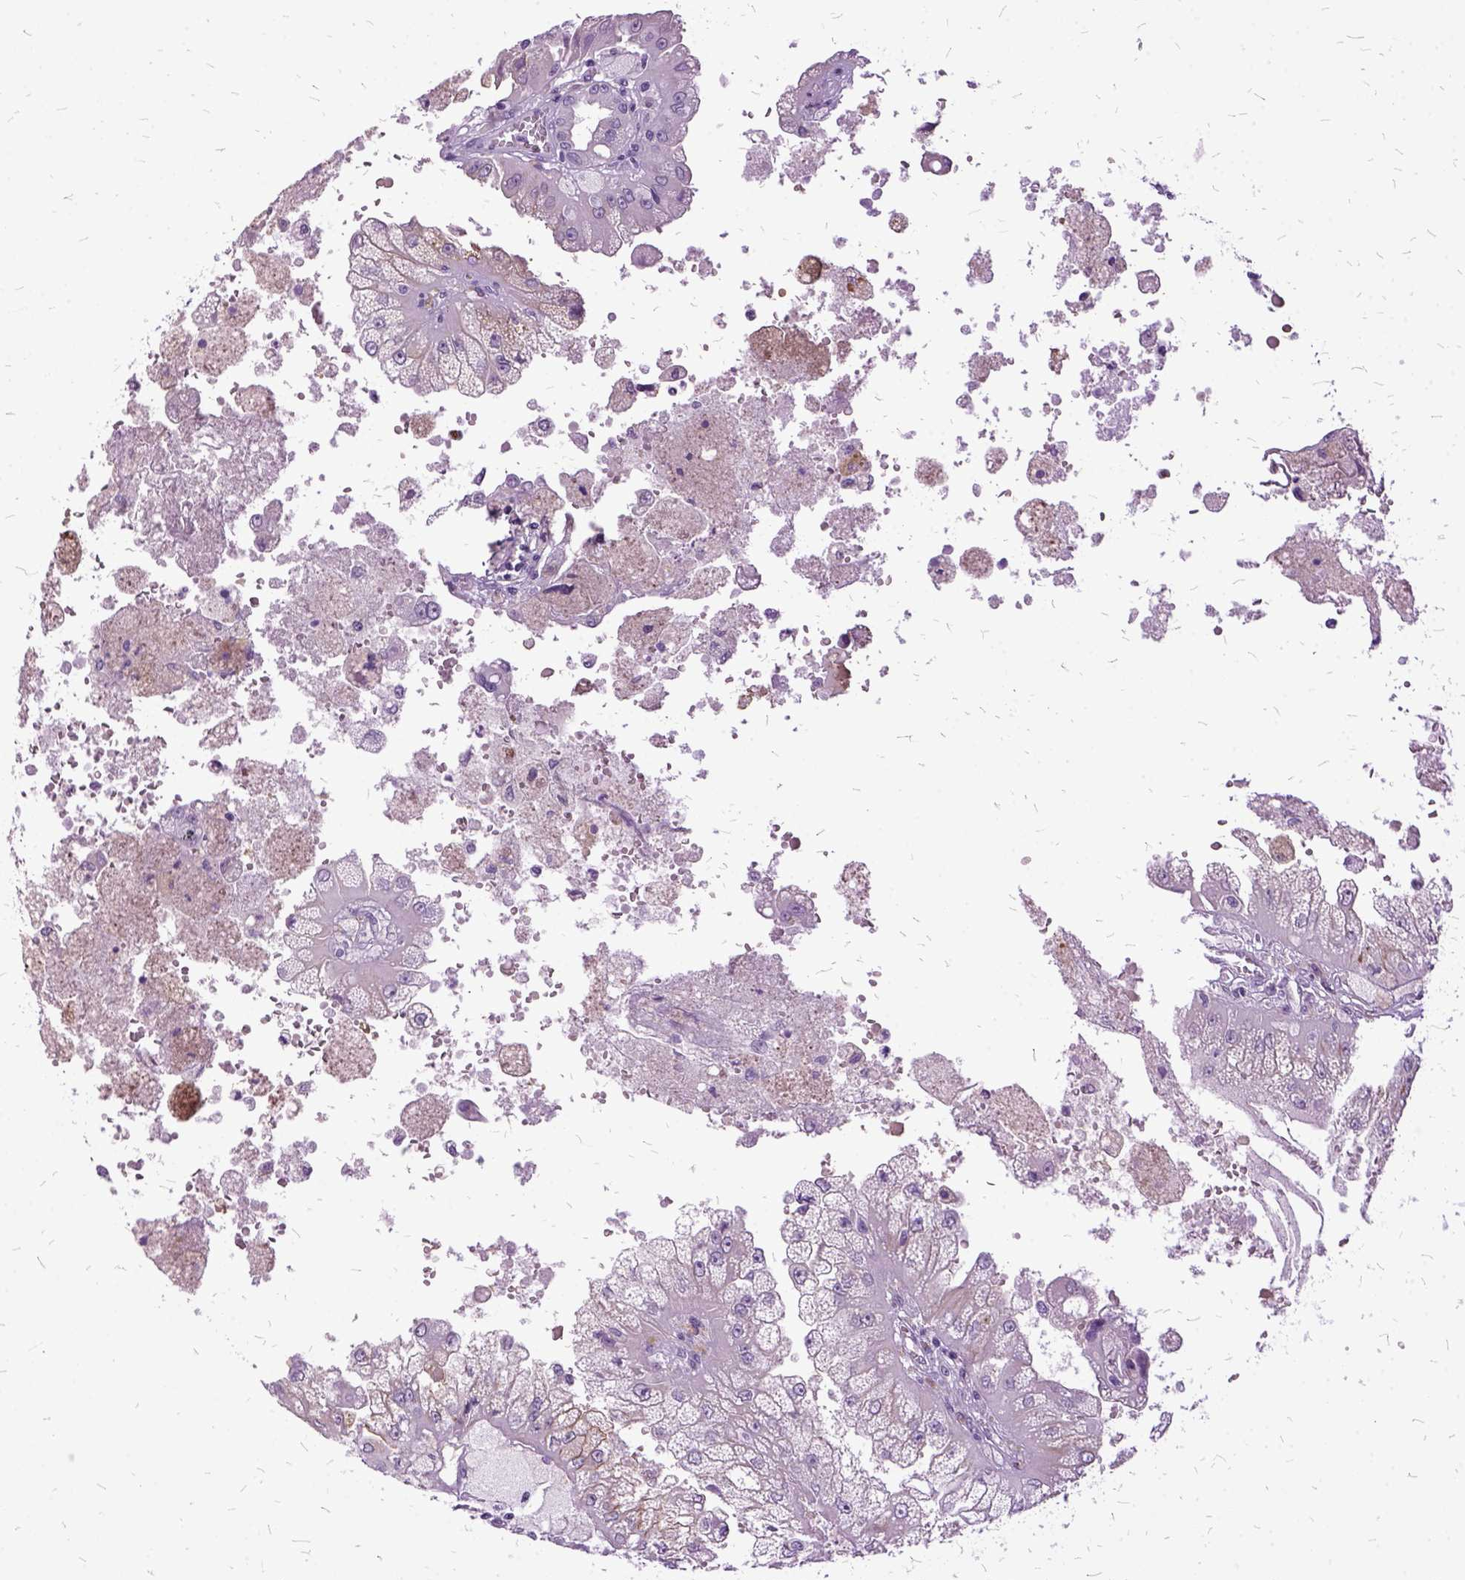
{"staining": {"intensity": "moderate", "quantity": "<25%", "location": "cytoplasmic/membranous"}, "tissue": "renal cancer", "cell_type": "Tumor cells", "image_type": "cancer", "snomed": [{"axis": "morphology", "description": "Adenocarcinoma, NOS"}, {"axis": "topography", "description": "Kidney"}], "caption": "There is low levels of moderate cytoplasmic/membranous staining in tumor cells of renal adenocarcinoma, as demonstrated by immunohistochemical staining (brown color).", "gene": "MME", "patient": {"sex": "male", "age": 58}}